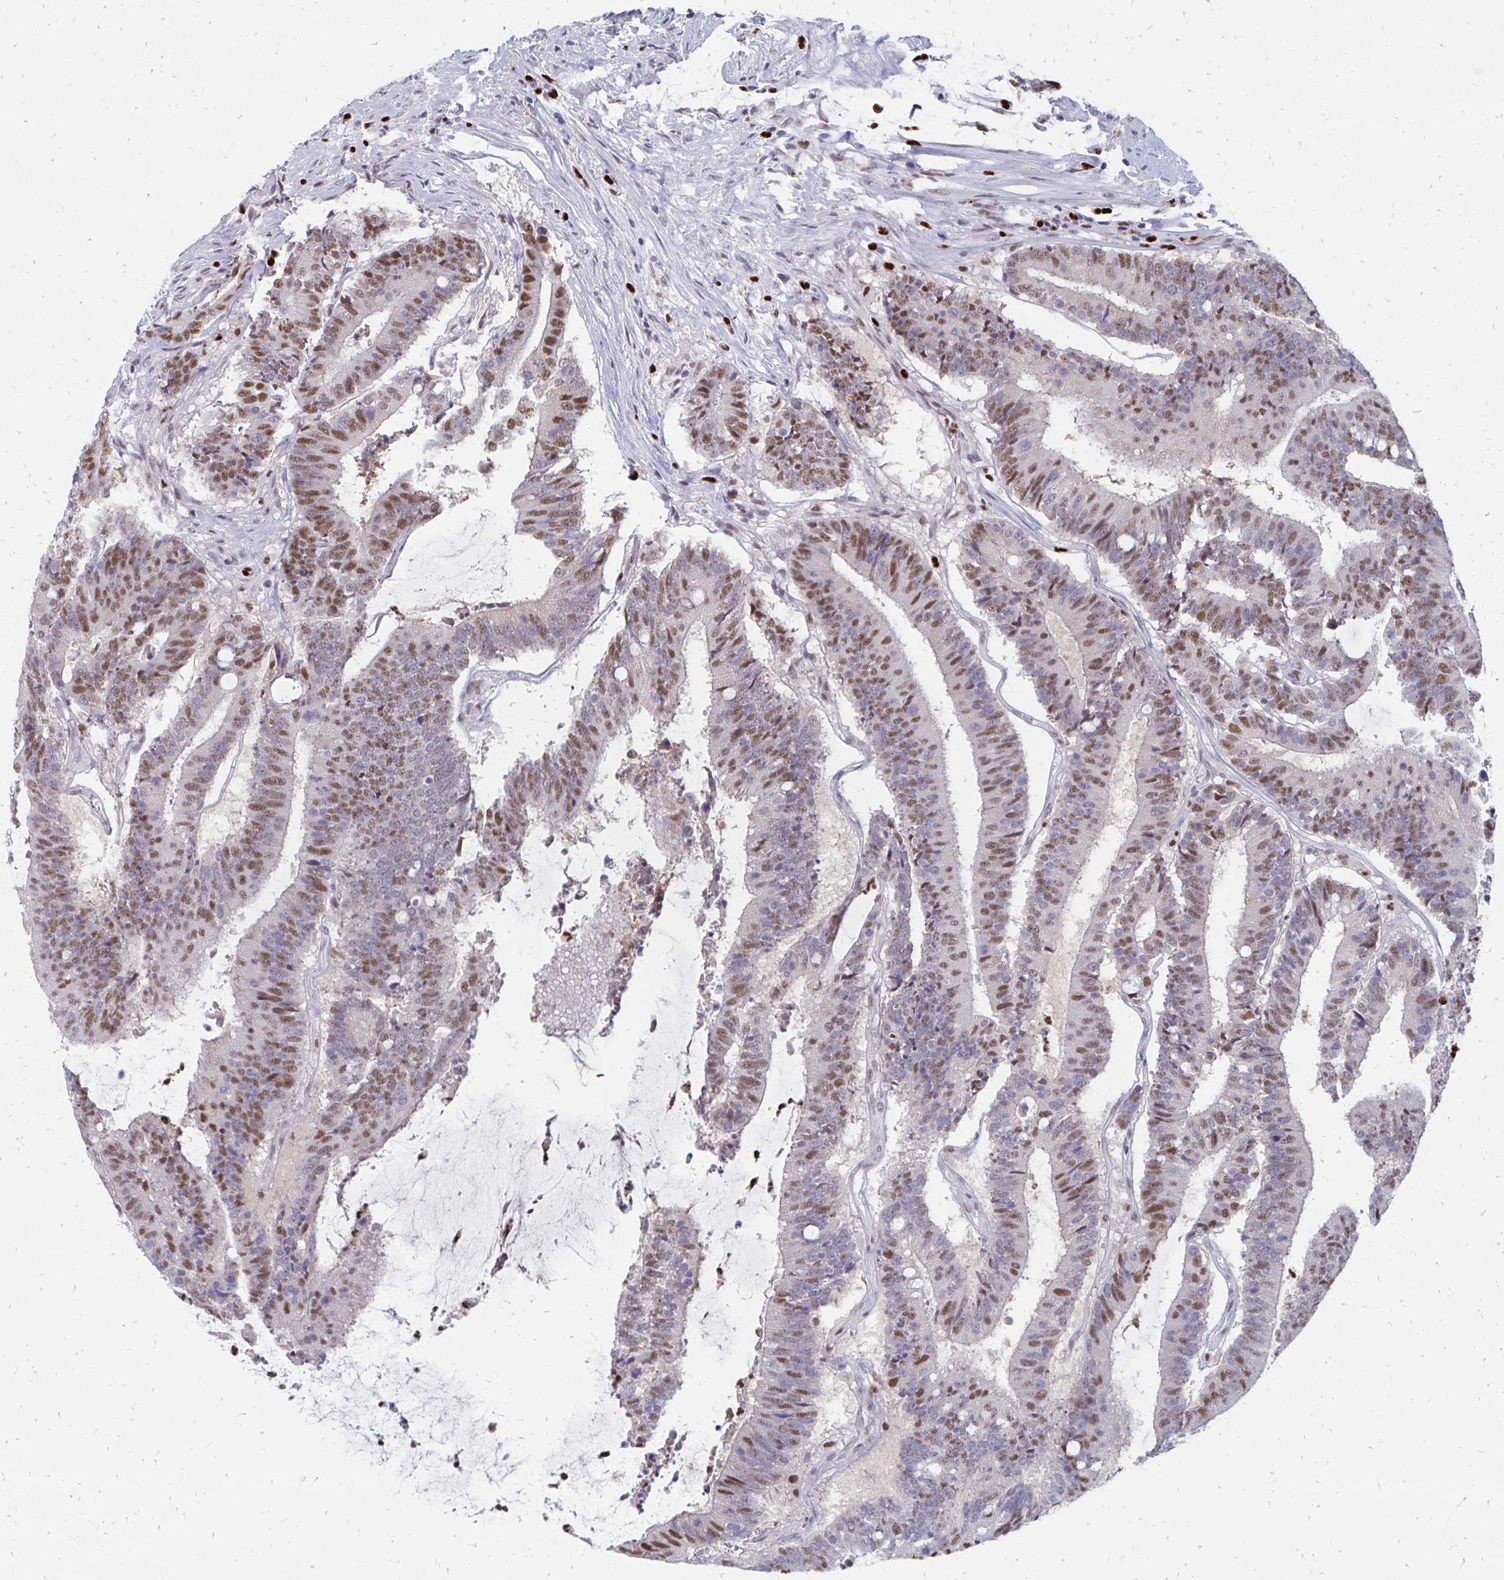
{"staining": {"intensity": "moderate", "quantity": ">75%", "location": "nuclear"}, "tissue": "colorectal cancer", "cell_type": "Tumor cells", "image_type": "cancer", "snomed": [{"axis": "morphology", "description": "Adenocarcinoma, NOS"}, {"axis": "topography", "description": "Colon"}], "caption": "Approximately >75% of tumor cells in adenocarcinoma (colorectal) exhibit moderate nuclear protein staining as visualized by brown immunohistochemical staining.", "gene": "PLK3", "patient": {"sex": "female", "age": 43}}